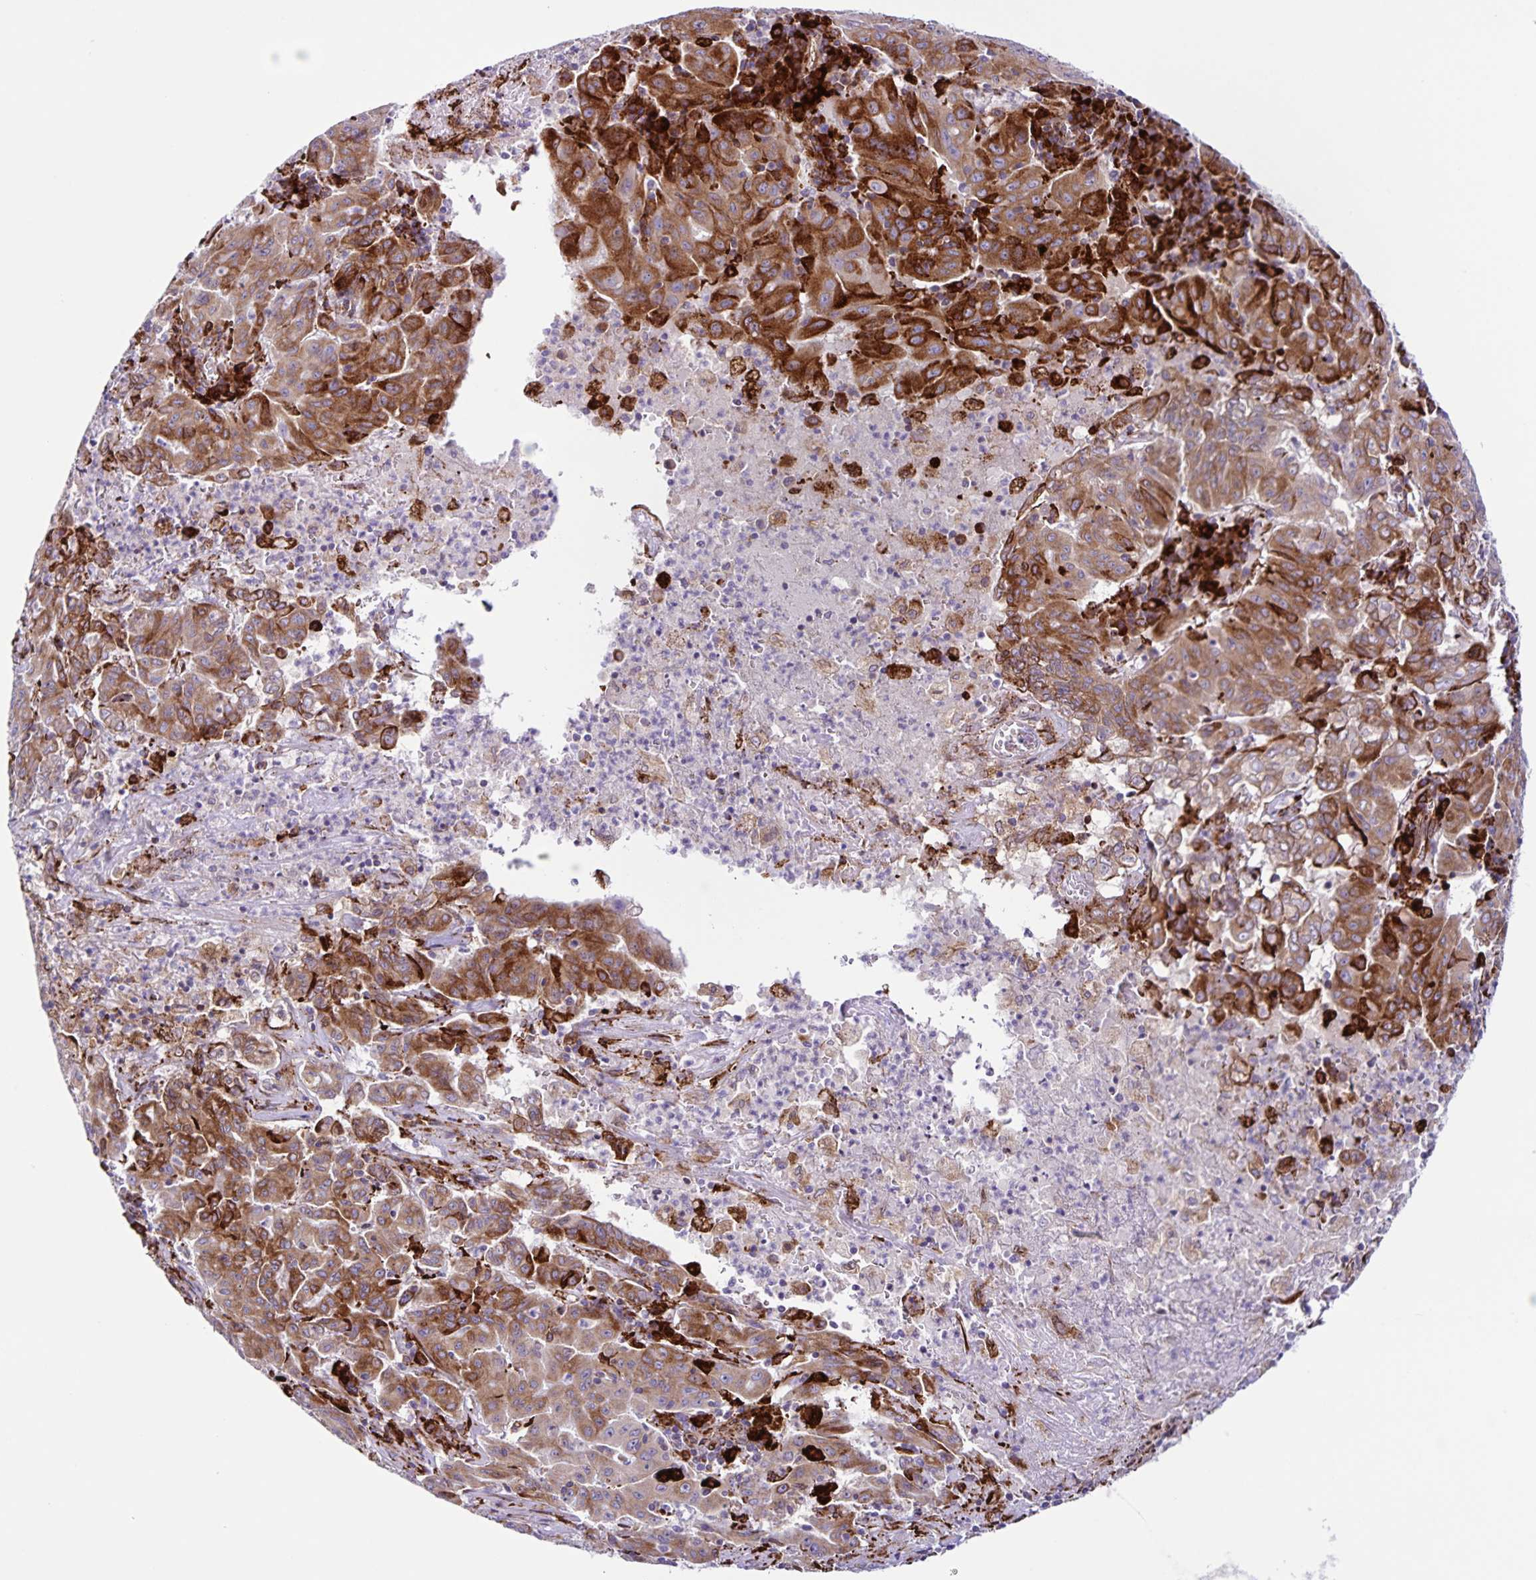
{"staining": {"intensity": "strong", "quantity": "<25%", "location": "cytoplasmic/membranous"}, "tissue": "pancreatic cancer", "cell_type": "Tumor cells", "image_type": "cancer", "snomed": [{"axis": "morphology", "description": "Adenocarcinoma, NOS"}, {"axis": "topography", "description": "Pancreas"}], "caption": "The image demonstrates staining of pancreatic adenocarcinoma, revealing strong cytoplasmic/membranous protein staining (brown color) within tumor cells.", "gene": "OSBPL5", "patient": {"sex": "male", "age": 63}}